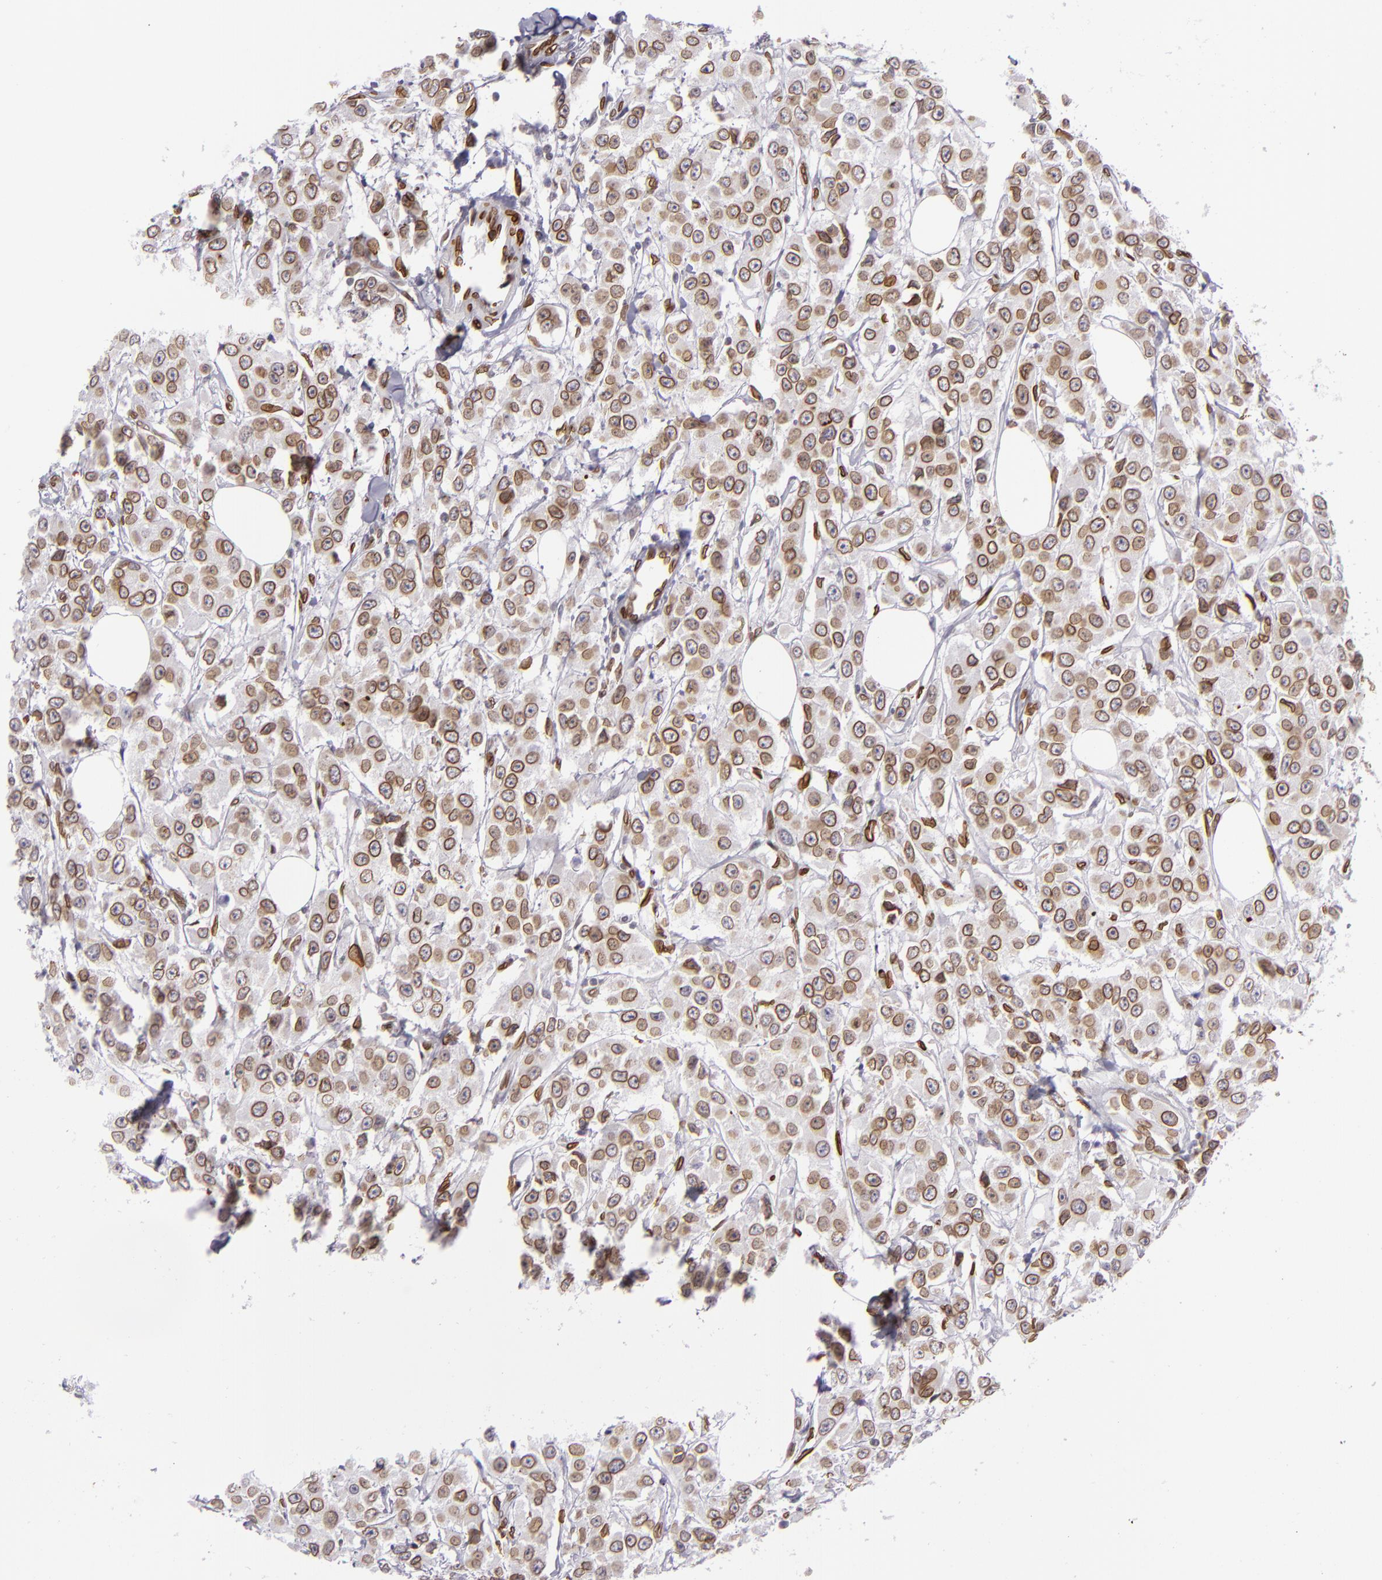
{"staining": {"intensity": "strong", "quantity": ">75%", "location": "nuclear"}, "tissue": "breast cancer", "cell_type": "Tumor cells", "image_type": "cancer", "snomed": [{"axis": "morphology", "description": "Duct carcinoma"}, {"axis": "topography", "description": "Breast"}], "caption": "DAB (3,3'-diaminobenzidine) immunohistochemical staining of human breast cancer (intraductal carcinoma) displays strong nuclear protein expression in about >75% of tumor cells. The staining is performed using DAB brown chromogen to label protein expression. The nuclei are counter-stained blue using hematoxylin.", "gene": "EMD", "patient": {"sex": "female", "age": 58}}